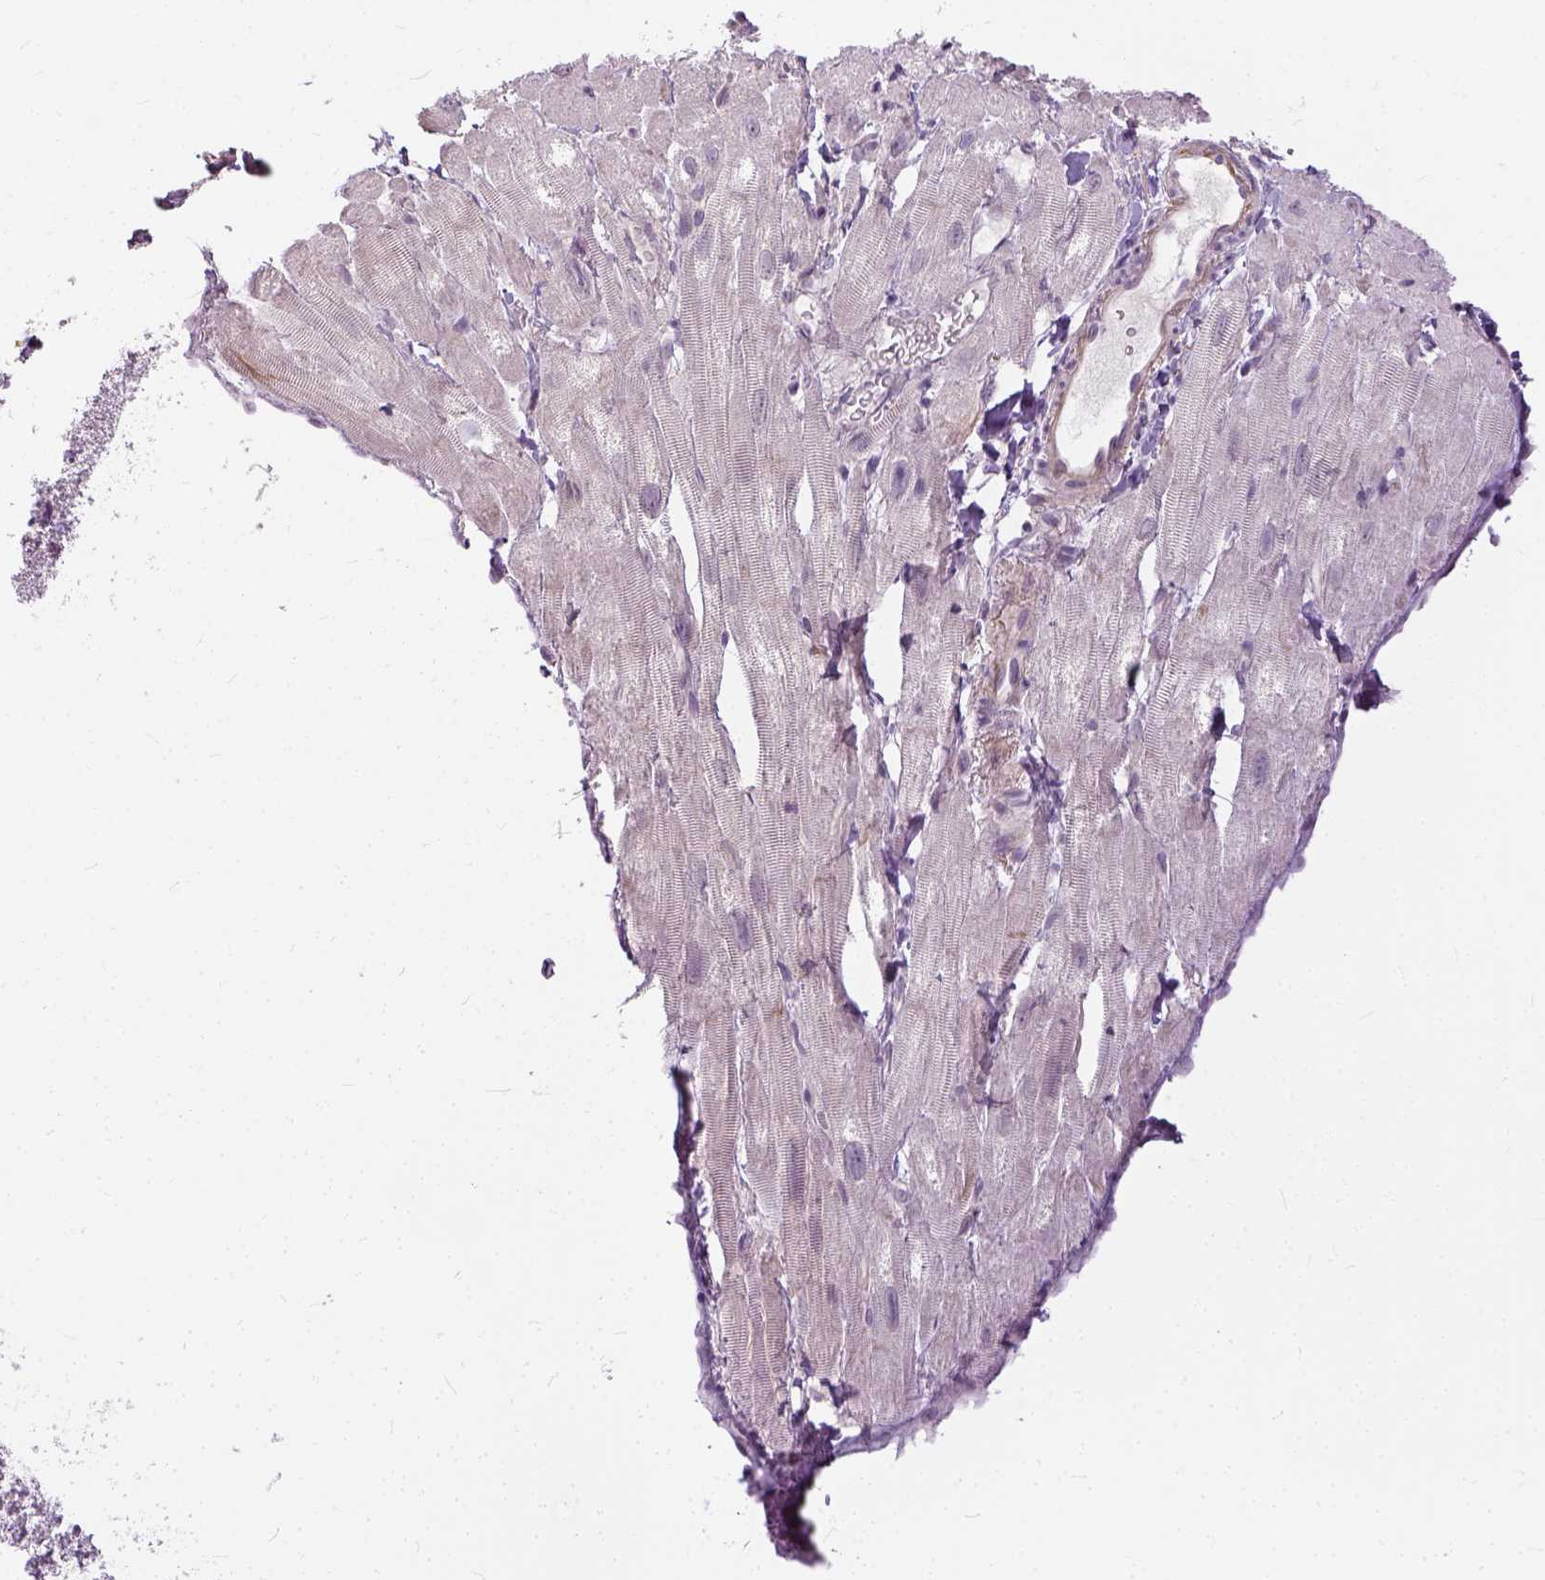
{"staining": {"intensity": "negative", "quantity": "none", "location": "none"}, "tissue": "heart muscle", "cell_type": "Cardiomyocytes", "image_type": "normal", "snomed": [{"axis": "morphology", "description": "Normal tissue, NOS"}, {"axis": "topography", "description": "Heart"}], "caption": "Immunohistochemistry (IHC) of benign human heart muscle shows no positivity in cardiomyocytes. Nuclei are stained in blue.", "gene": "ANO2", "patient": {"sex": "female", "age": 62}}